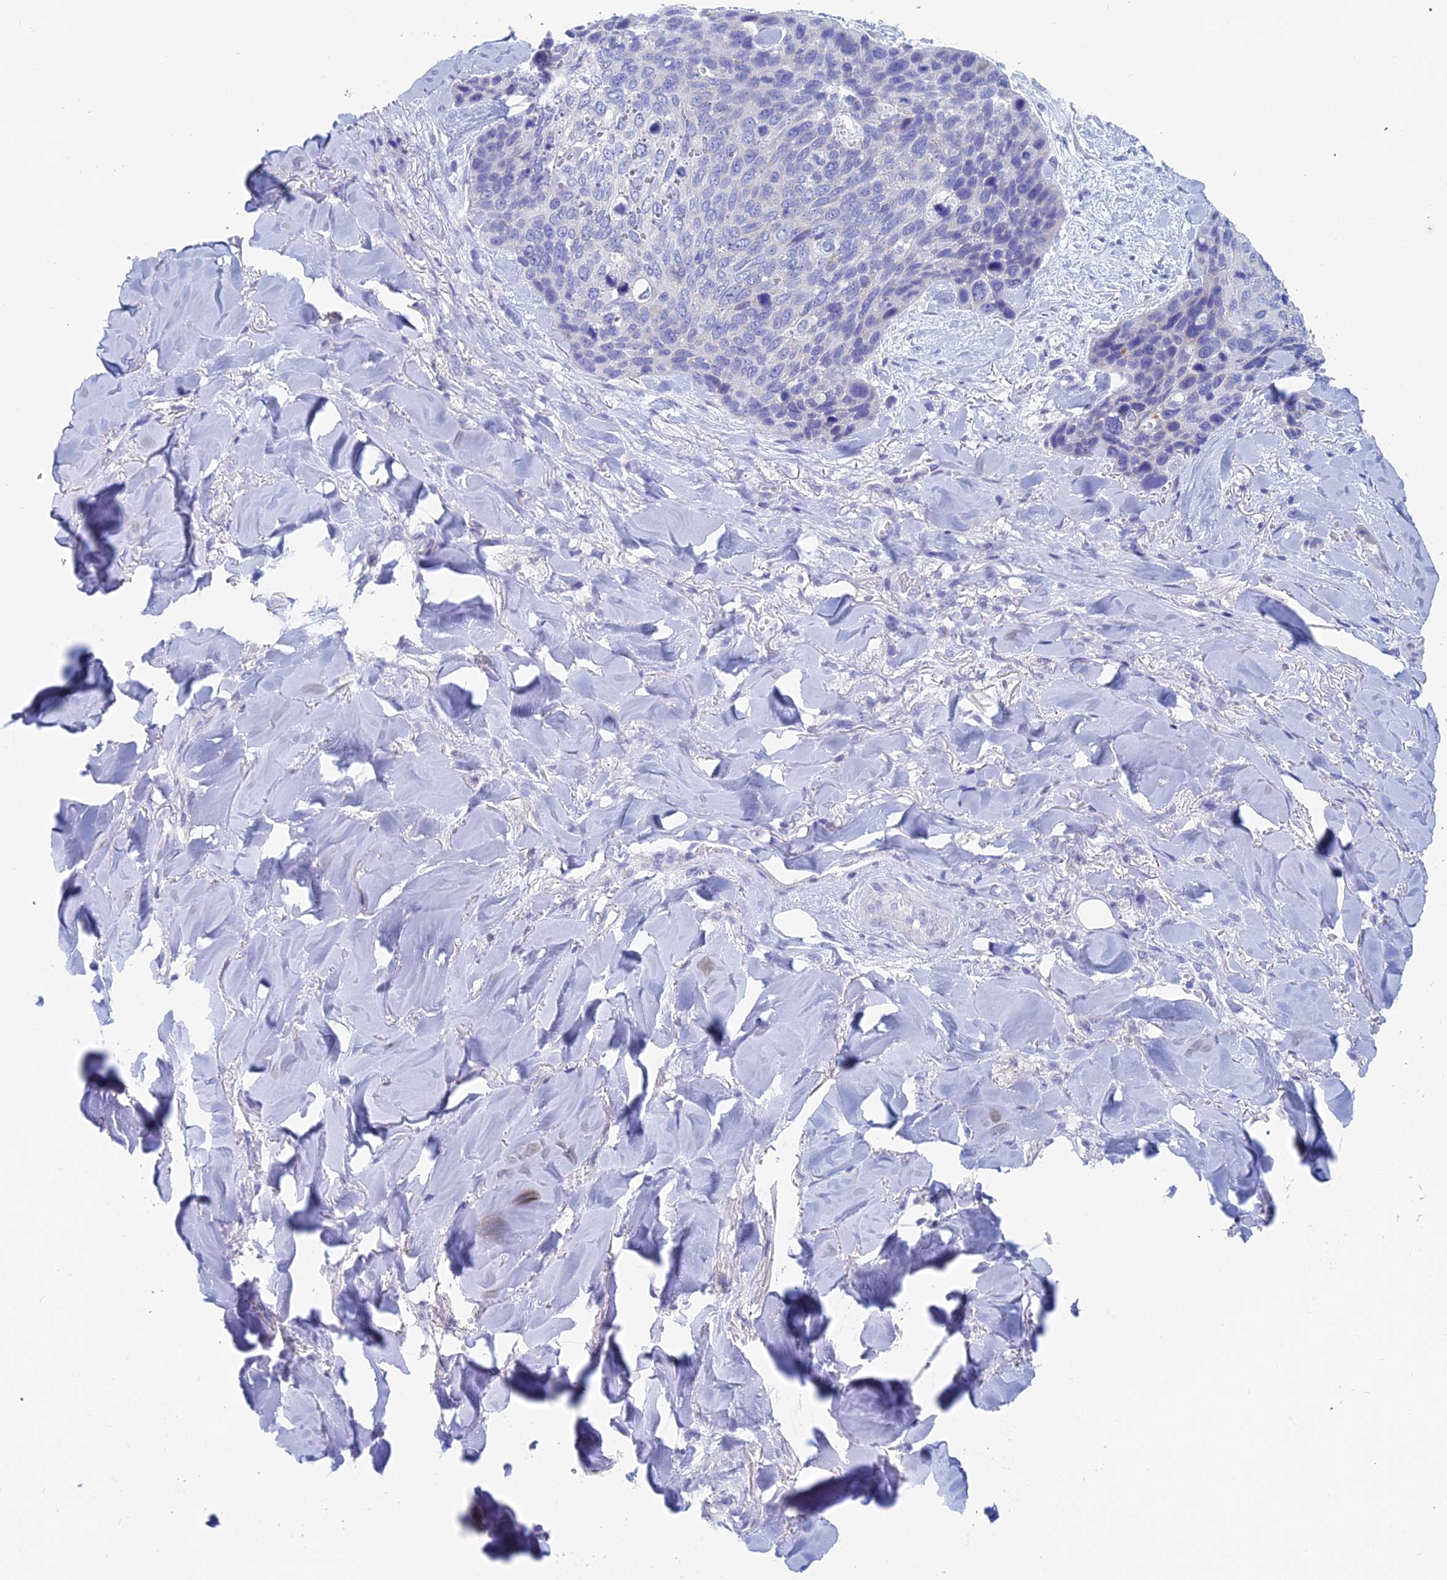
{"staining": {"intensity": "negative", "quantity": "none", "location": "none"}, "tissue": "skin cancer", "cell_type": "Tumor cells", "image_type": "cancer", "snomed": [{"axis": "morphology", "description": "Basal cell carcinoma"}, {"axis": "topography", "description": "Skin"}], "caption": "A high-resolution histopathology image shows immunohistochemistry staining of skin cancer, which shows no significant staining in tumor cells.", "gene": "ACSM1", "patient": {"sex": "female", "age": 74}}